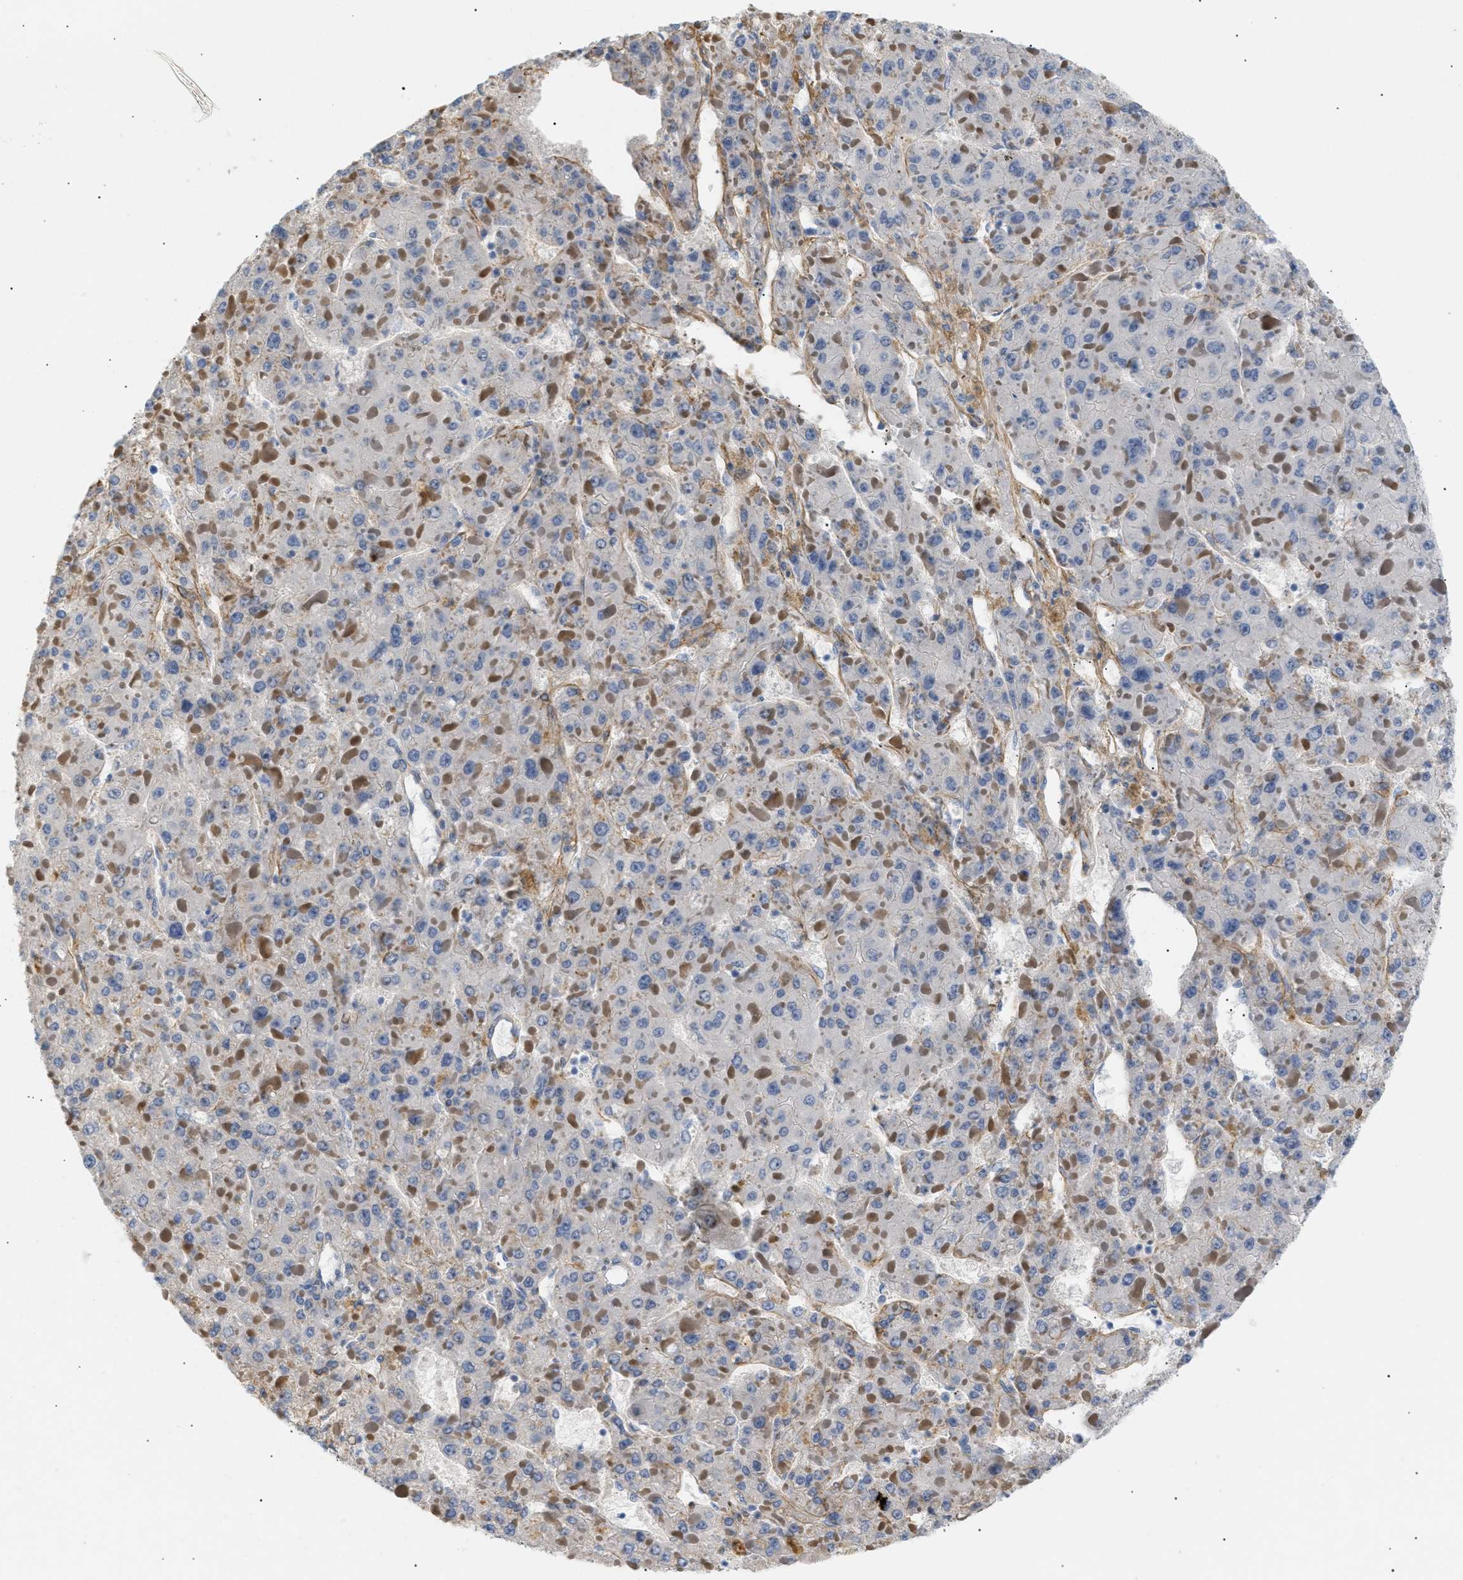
{"staining": {"intensity": "negative", "quantity": "none", "location": "none"}, "tissue": "liver cancer", "cell_type": "Tumor cells", "image_type": "cancer", "snomed": [{"axis": "morphology", "description": "Carcinoma, Hepatocellular, NOS"}, {"axis": "topography", "description": "Liver"}], "caption": "This histopathology image is of hepatocellular carcinoma (liver) stained with immunohistochemistry (IHC) to label a protein in brown with the nuclei are counter-stained blue. There is no positivity in tumor cells.", "gene": "FARS2", "patient": {"sex": "female", "age": 73}}